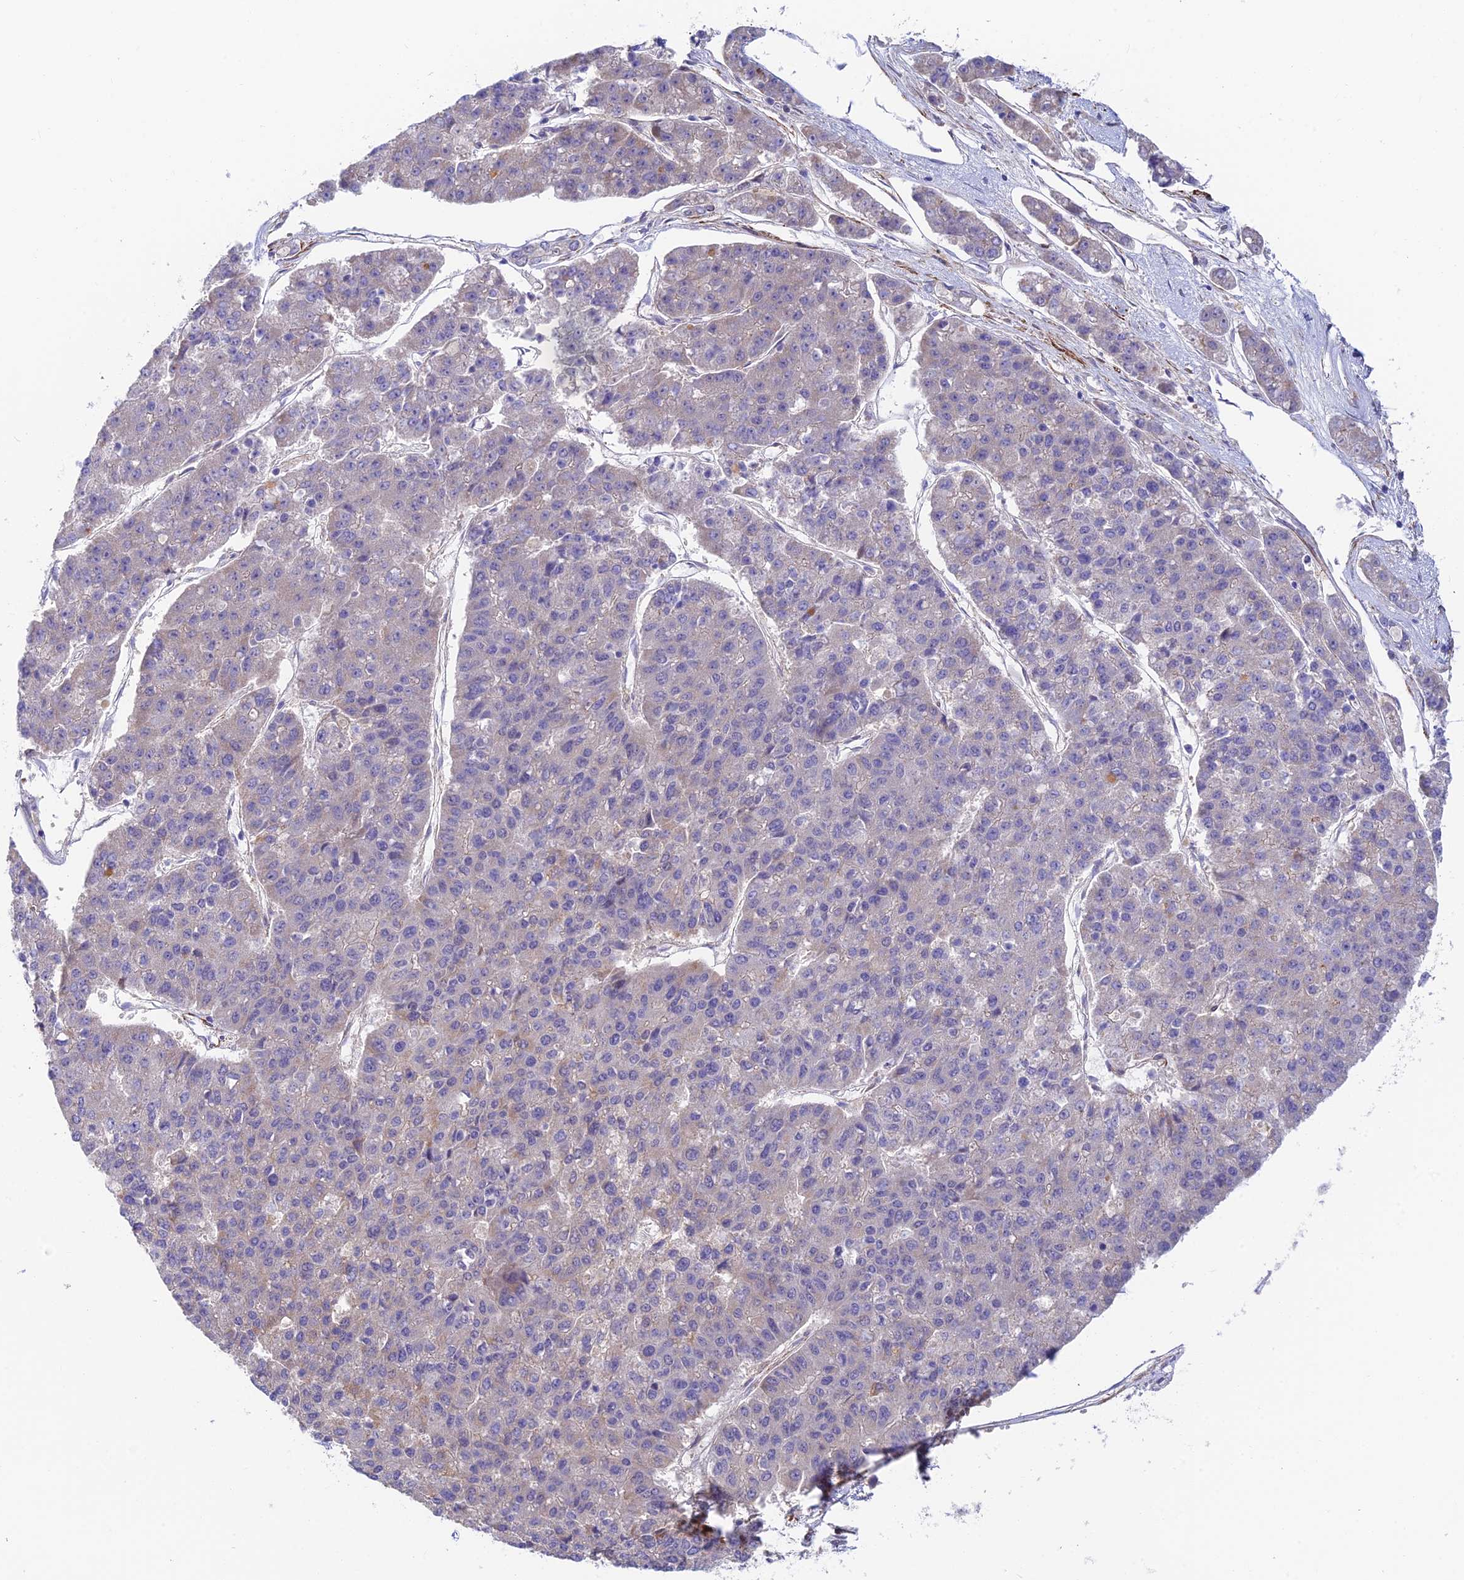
{"staining": {"intensity": "negative", "quantity": "none", "location": "none"}, "tissue": "pancreatic cancer", "cell_type": "Tumor cells", "image_type": "cancer", "snomed": [{"axis": "morphology", "description": "Adenocarcinoma, NOS"}, {"axis": "topography", "description": "Pancreas"}], "caption": "A high-resolution micrograph shows IHC staining of pancreatic adenocarcinoma, which shows no significant staining in tumor cells. (Brightfield microscopy of DAB IHC at high magnification).", "gene": "ANKRD50", "patient": {"sex": "male", "age": 50}}